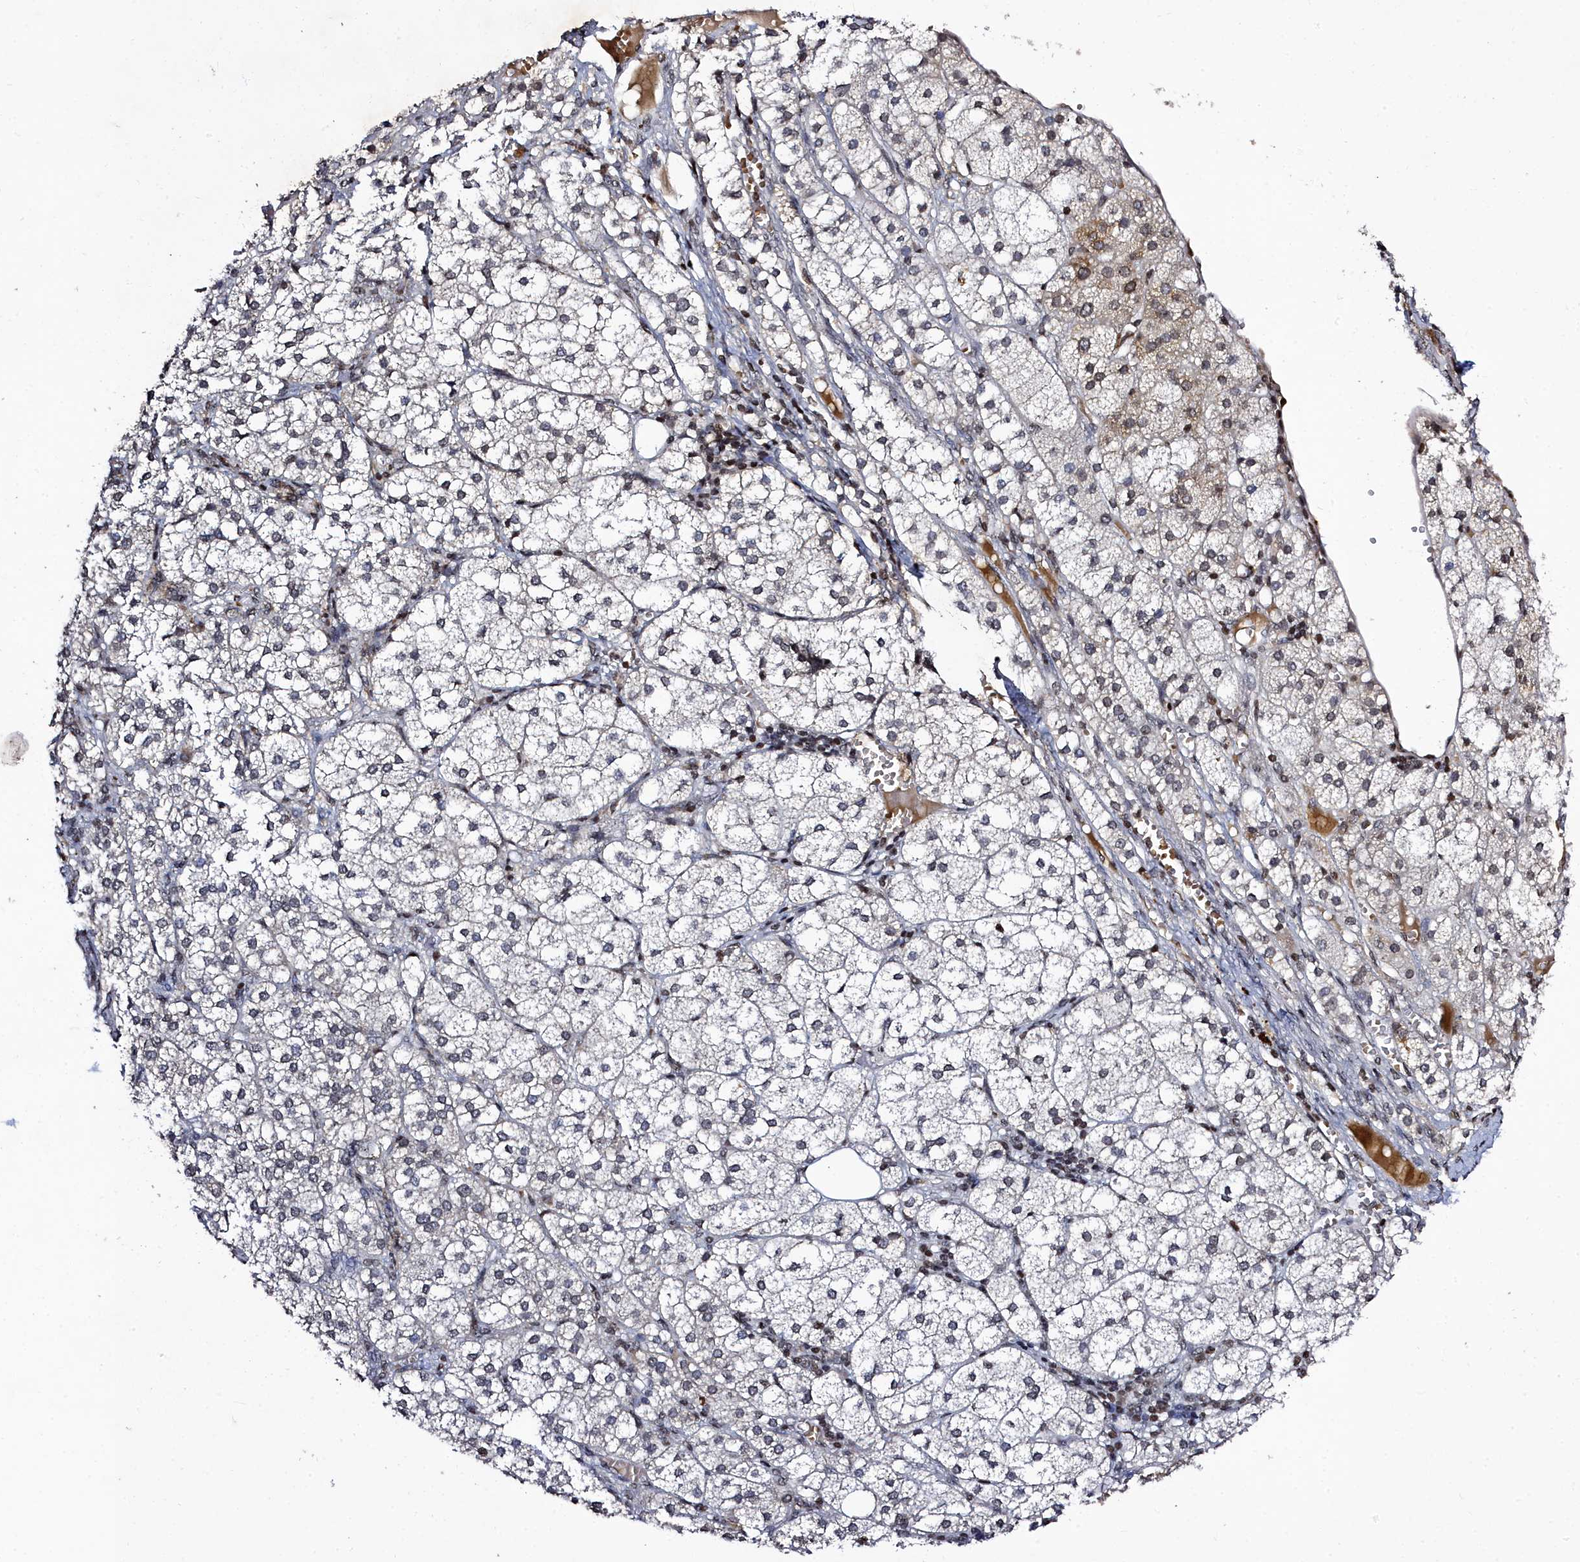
{"staining": {"intensity": "moderate", "quantity": "<25%", "location": "cytoplasmic/membranous"}, "tissue": "adrenal gland", "cell_type": "Glandular cells", "image_type": "normal", "snomed": [{"axis": "morphology", "description": "Normal tissue, NOS"}, {"axis": "topography", "description": "Adrenal gland"}], "caption": "The image exhibits immunohistochemical staining of normal adrenal gland. There is moderate cytoplasmic/membranous positivity is appreciated in approximately <25% of glandular cells. (IHC, brightfield microscopy, high magnification).", "gene": "FZD4", "patient": {"sex": "female", "age": 61}}